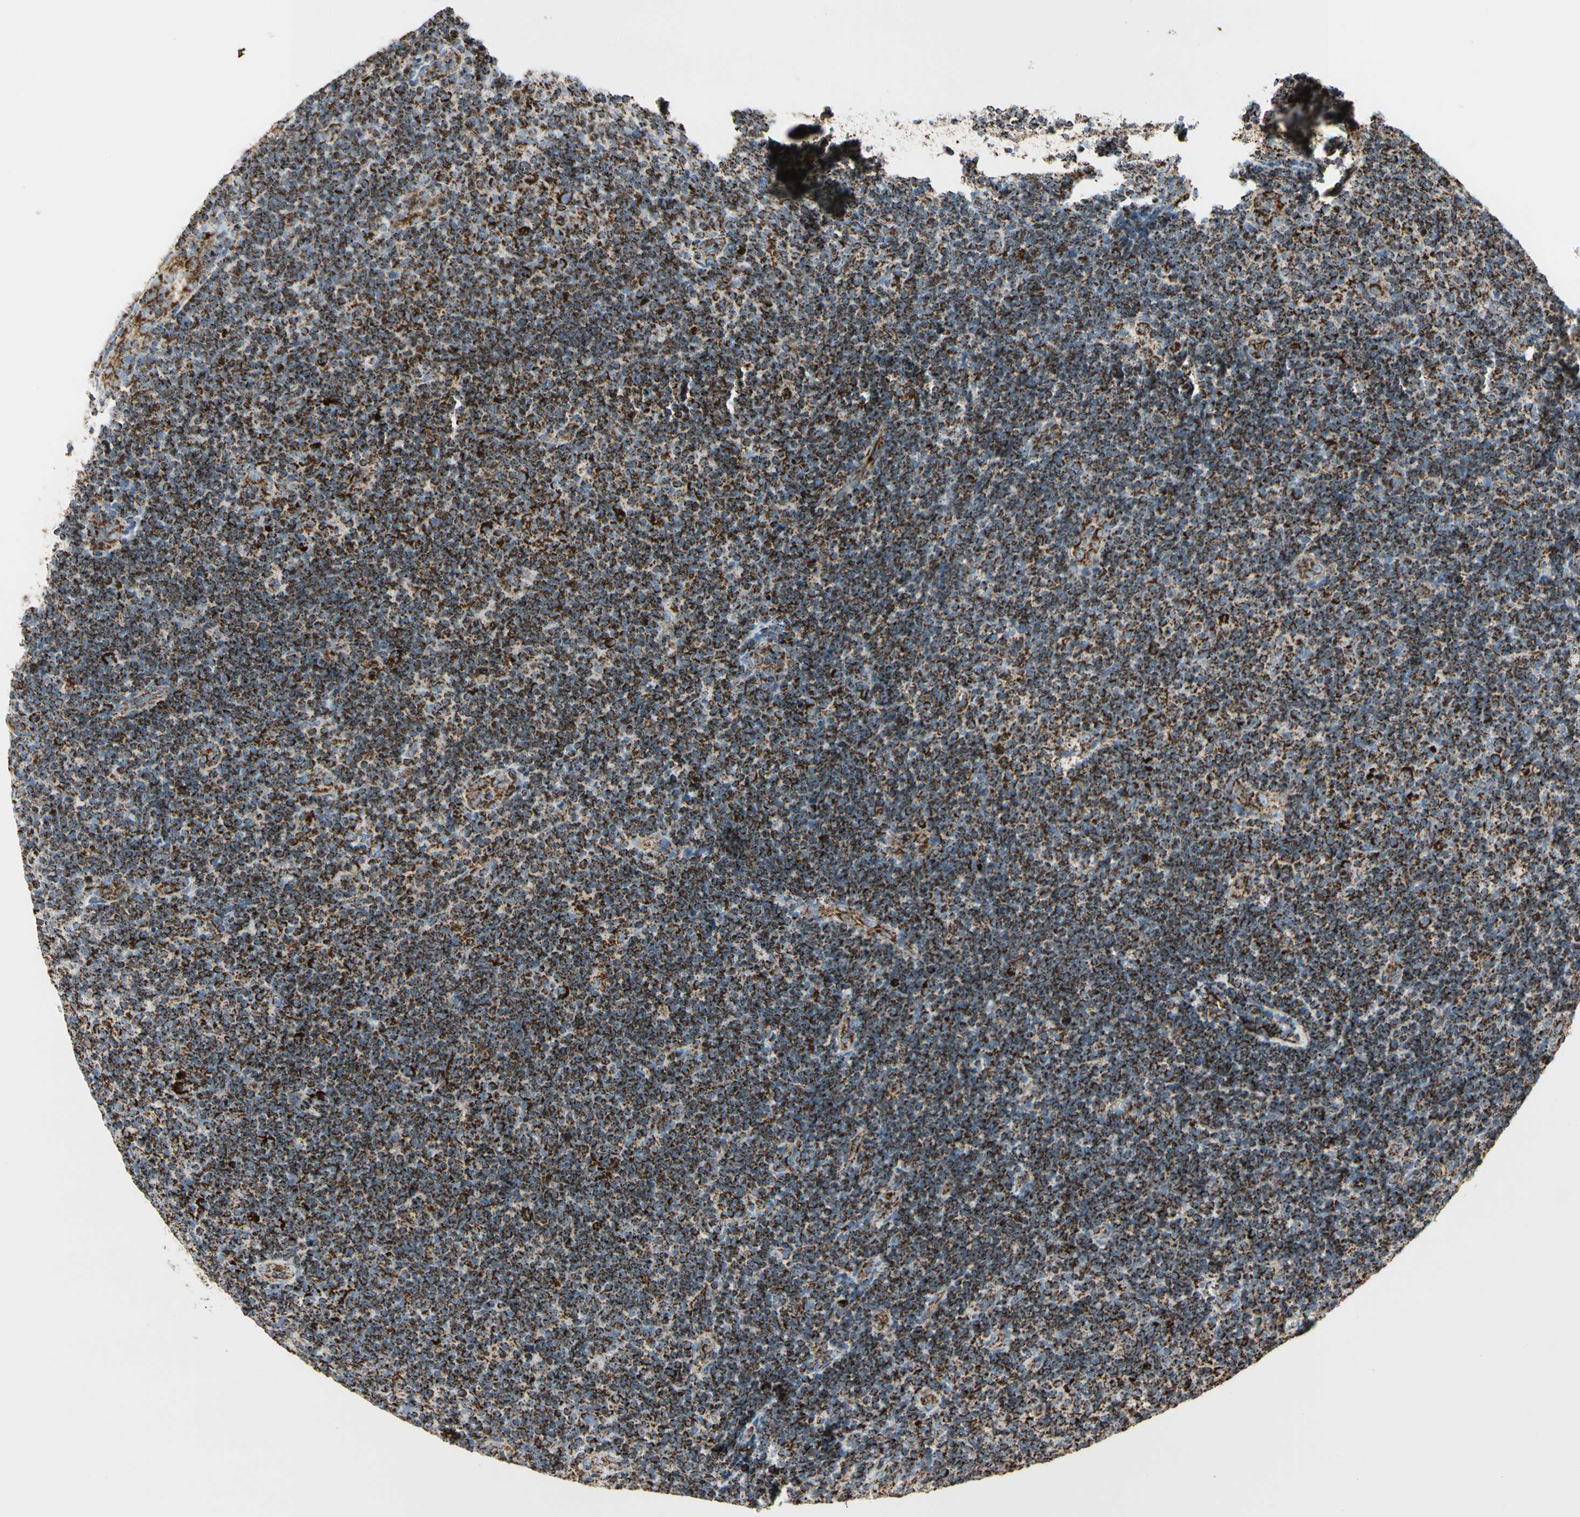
{"staining": {"intensity": "strong", "quantity": ">75%", "location": "cytoplasmic/membranous"}, "tissue": "lymphoma", "cell_type": "Tumor cells", "image_type": "cancer", "snomed": [{"axis": "morphology", "description": "Malignant lymphoma, non-Hodgkin's type, Low grade"}, {"axis": "topography", "description": "Lymph node"}], "caption": "Human low-grade malignant lymphoma, non-Hodgkin's type stained with a protein marker exhibits strong staining in tumor cells.", "gene": "ME2", "patient": {"sex": "male", "age": 83}}